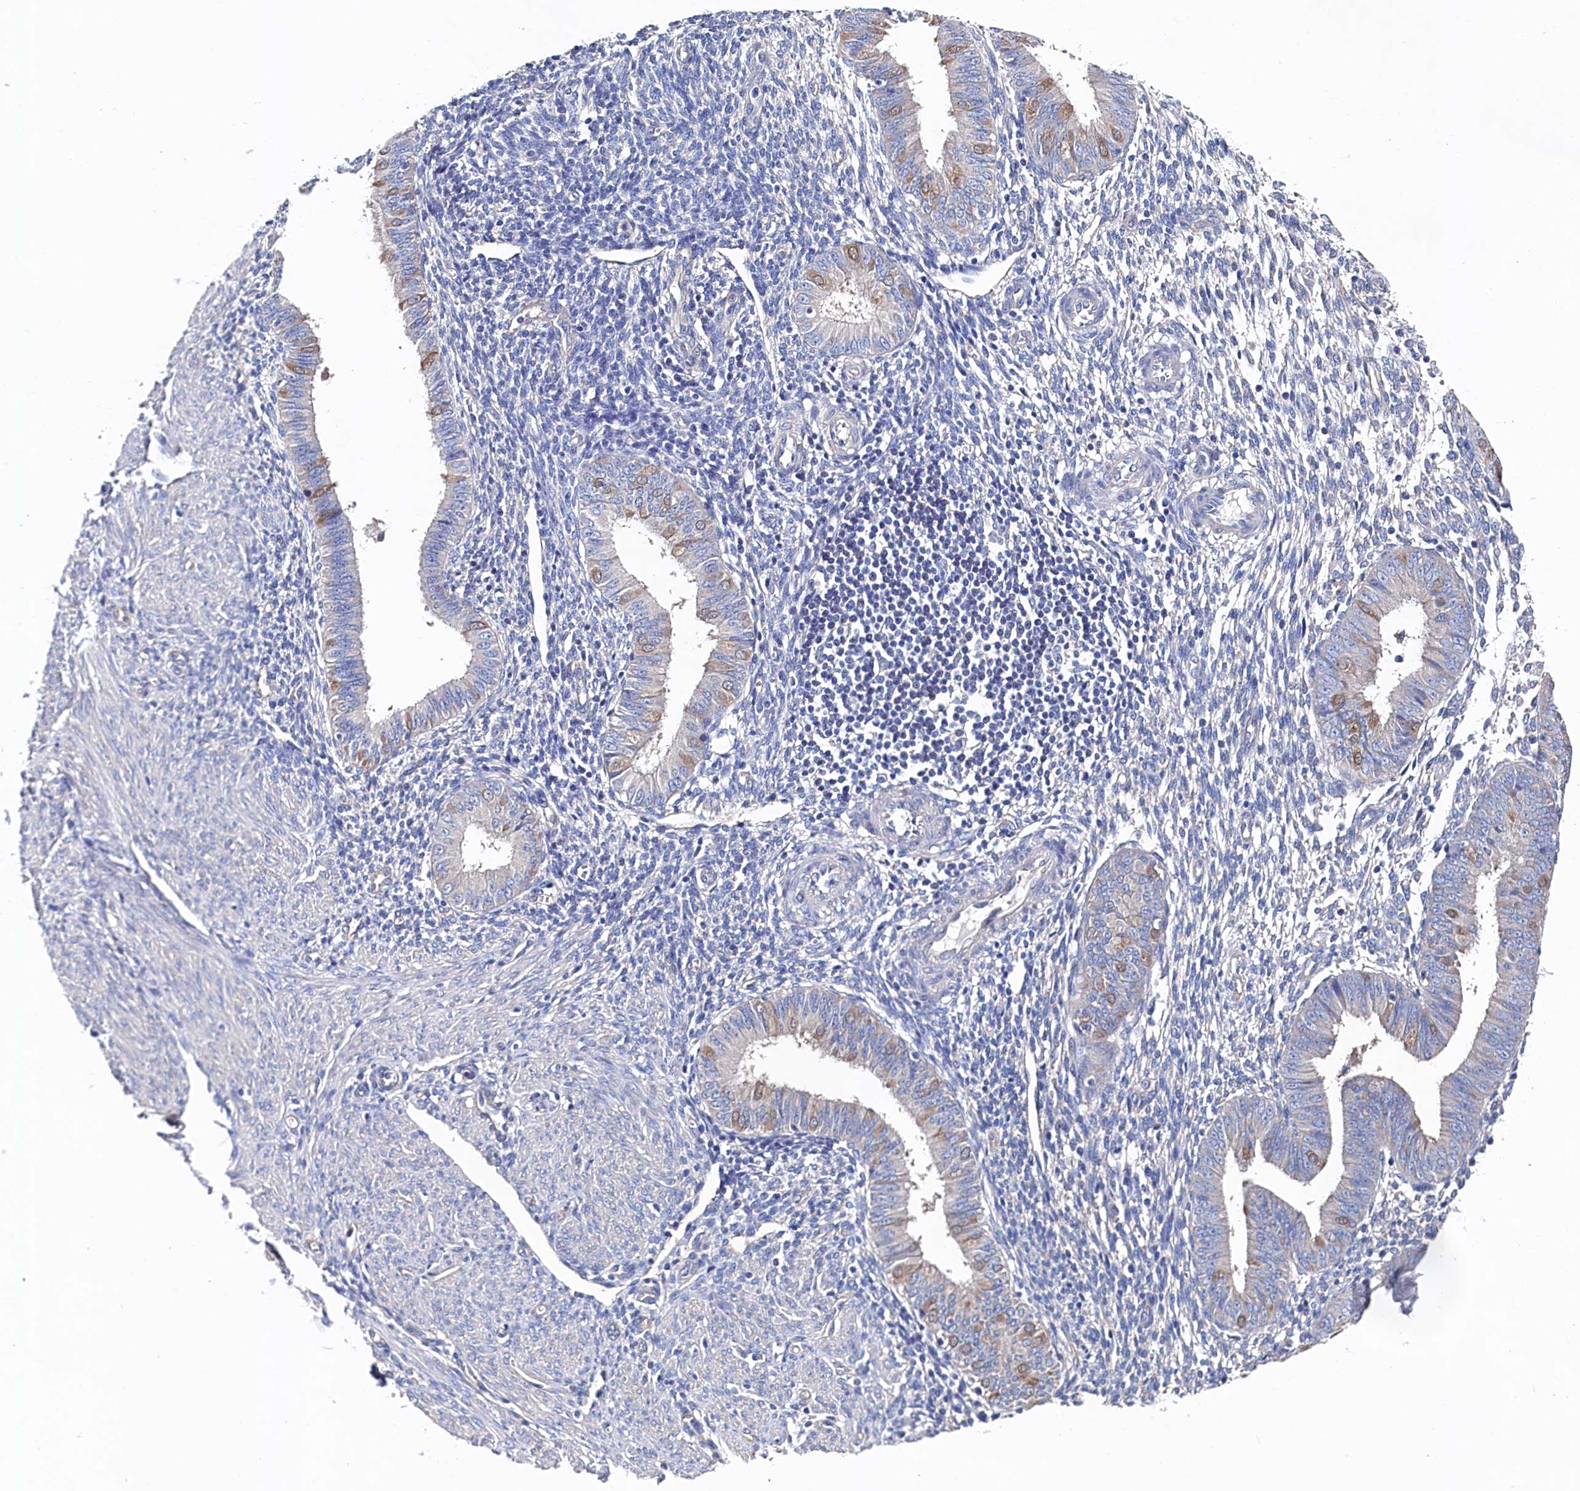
{"staining": {"intensity": "negative", "quantity": "none", "location": "none"}, "tissue": "endometrium", "cell_type": "Cells in endometrial stroma", "image_type": "normal", "snomed": [{"axis": "morphology", "description": "Normal tissue, NOS"}, {"axis": "topography", "description": "Uterus"}, {"axis": "topography", "description": "Endometrium"}], "caption": "An image of endometrium stained for a protein exhibits no brown staining in cells in endometrial stroma. (DAB immunohistochemistry with hematoxylin counter stain).", "gene": "BHMT", "patient": {"sex": "female", "age": 48}}